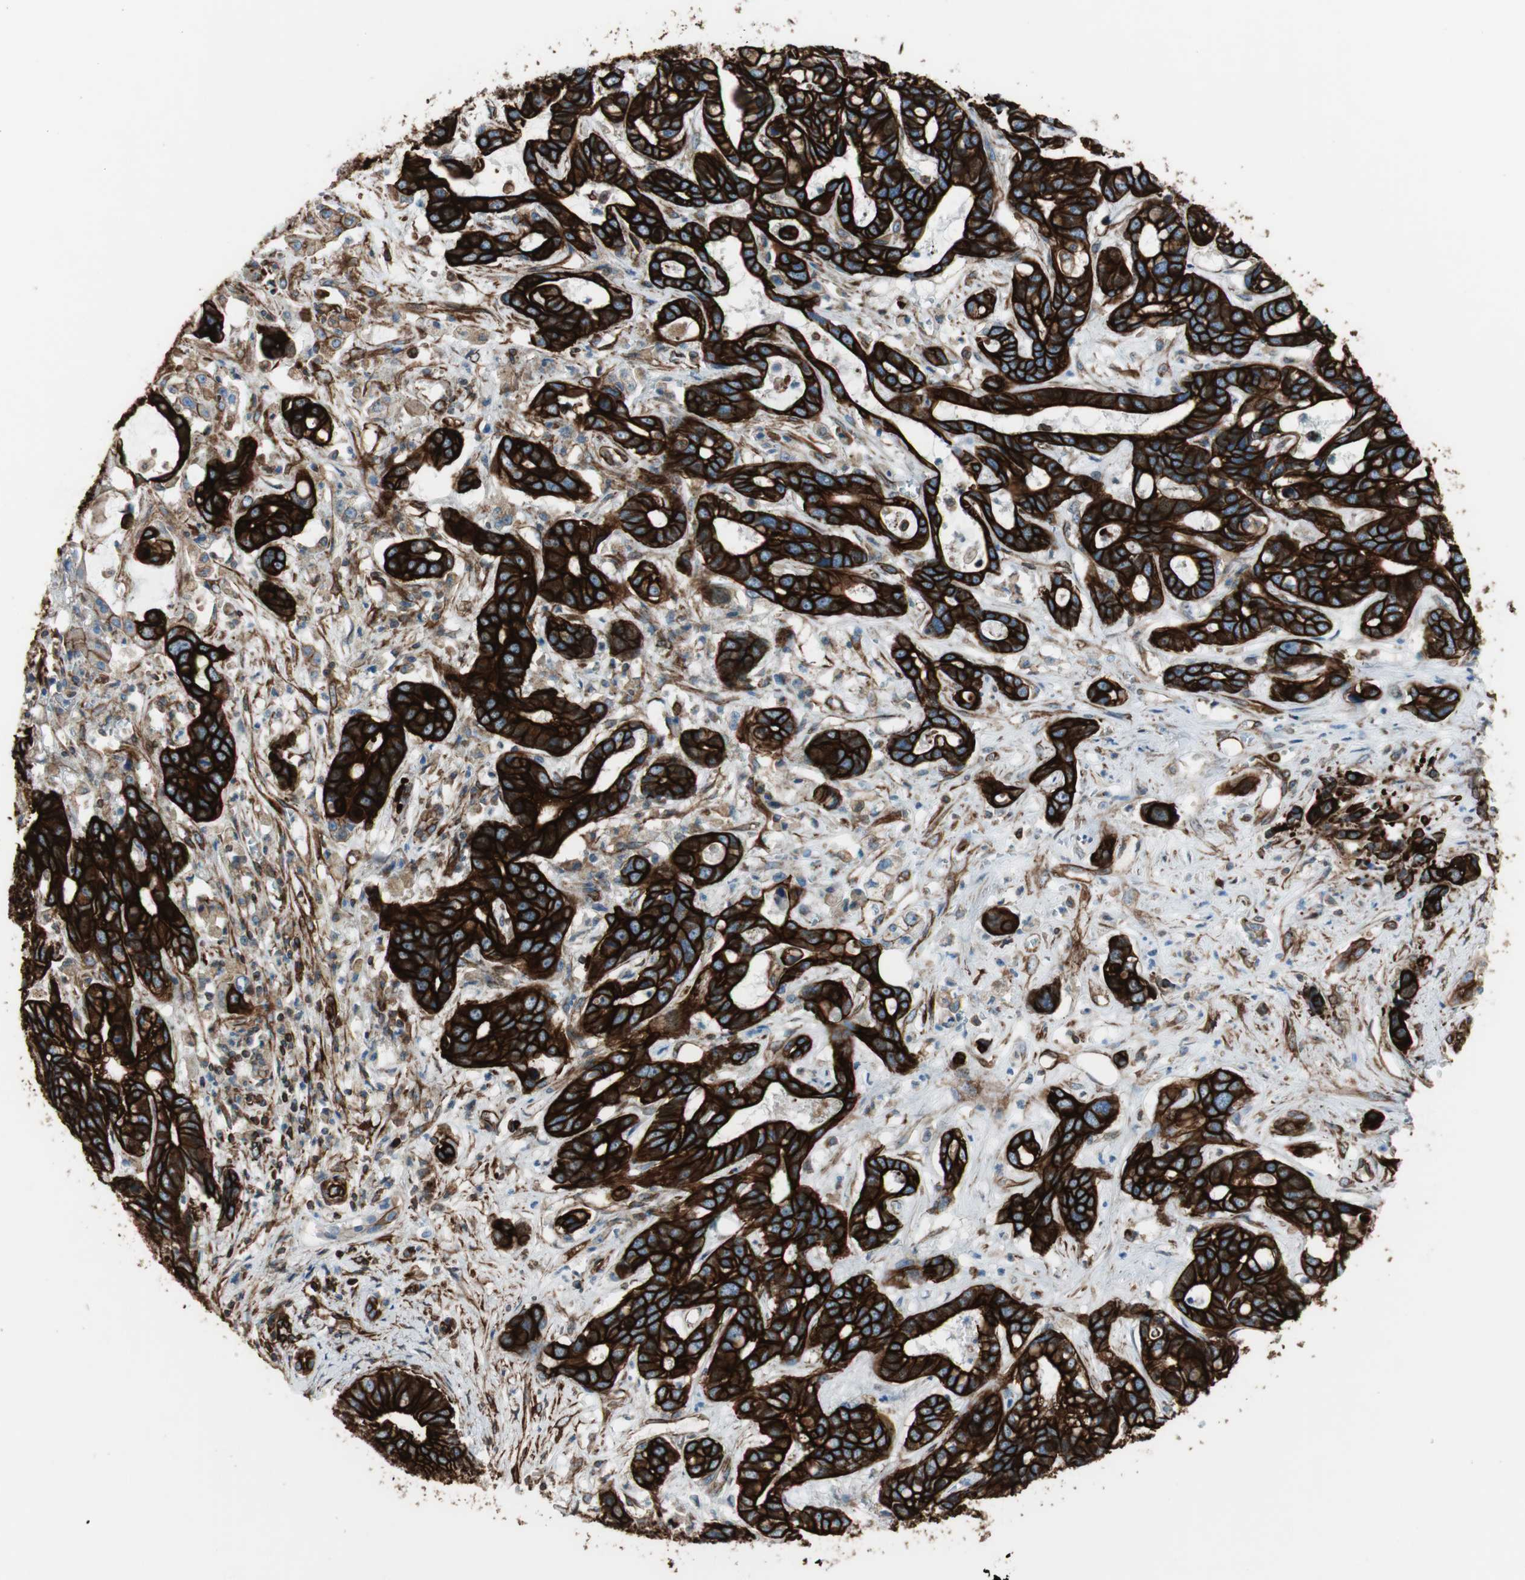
{"staining": {"intensity": "strong", "quantity": ">75%", "location": "cytoplasmic/membranous"}, "tissue": "liver cancer", "cell_type": "Tumor cells", "image_type": "cancer", "snomed": [{"axis": "morphology", "description": "Cholangiocarcinoma"}, {"axis": "topography", "description": "Liver"}], "caption": "A brown stain labels strong cytoplasmic/membranous expression of a protein in human liver cancer (cholangiocarcinoma) tumor cells. Nuclei are stained in blue.", "gene": "TCTA", "patient": {"sex": "female", "age": 65}}